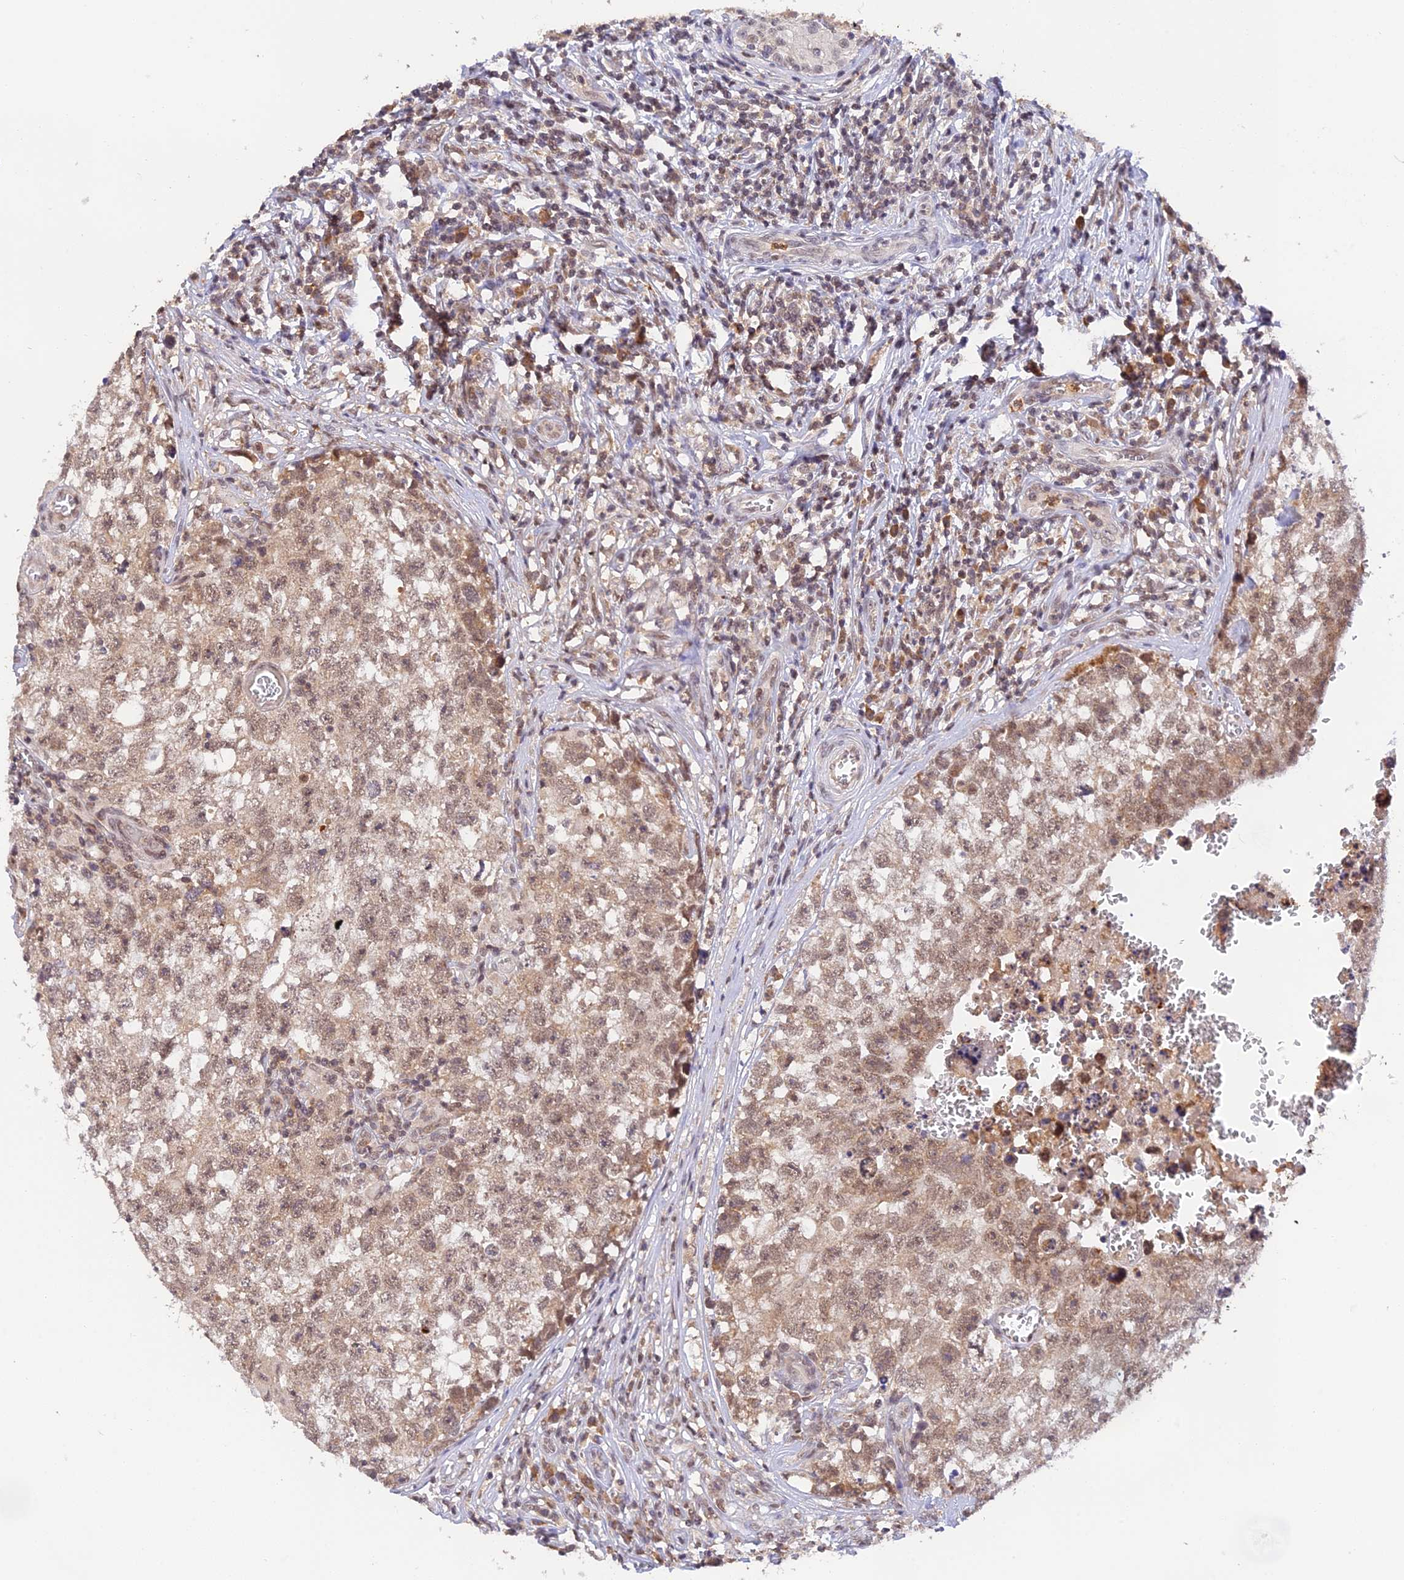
{"staining": {"intensity": "weak", "quantity": ">75%", "location": "cytoplasmic/membranous,nuclear"}, "tissue": "testis cancer", "cell_type": "Tumor cells", "image_type": "cancer", "snomed": [{"axis": "morphology", "description": "Seminoma, NOS"}, {"axis": "morphology", "description": "Carcinoma, Embryonal, NOS"}, {"axis": "topography", "description": "Testis"}], "caption": "A low amount of weak cytoplasmic/membranous and nuclear staining is identified in approximately >75% of tumor cells in testis cancer (embryonal carcinoma) tissue. The protein of interest is stained brown, and the nuclei are stained in blue (DAB (3,3'-diaminobenzidine) IHC with brightfield microscopy, high magnification).", "gene": "PEX16", "patient": {"sex": "male", "age": 29}}